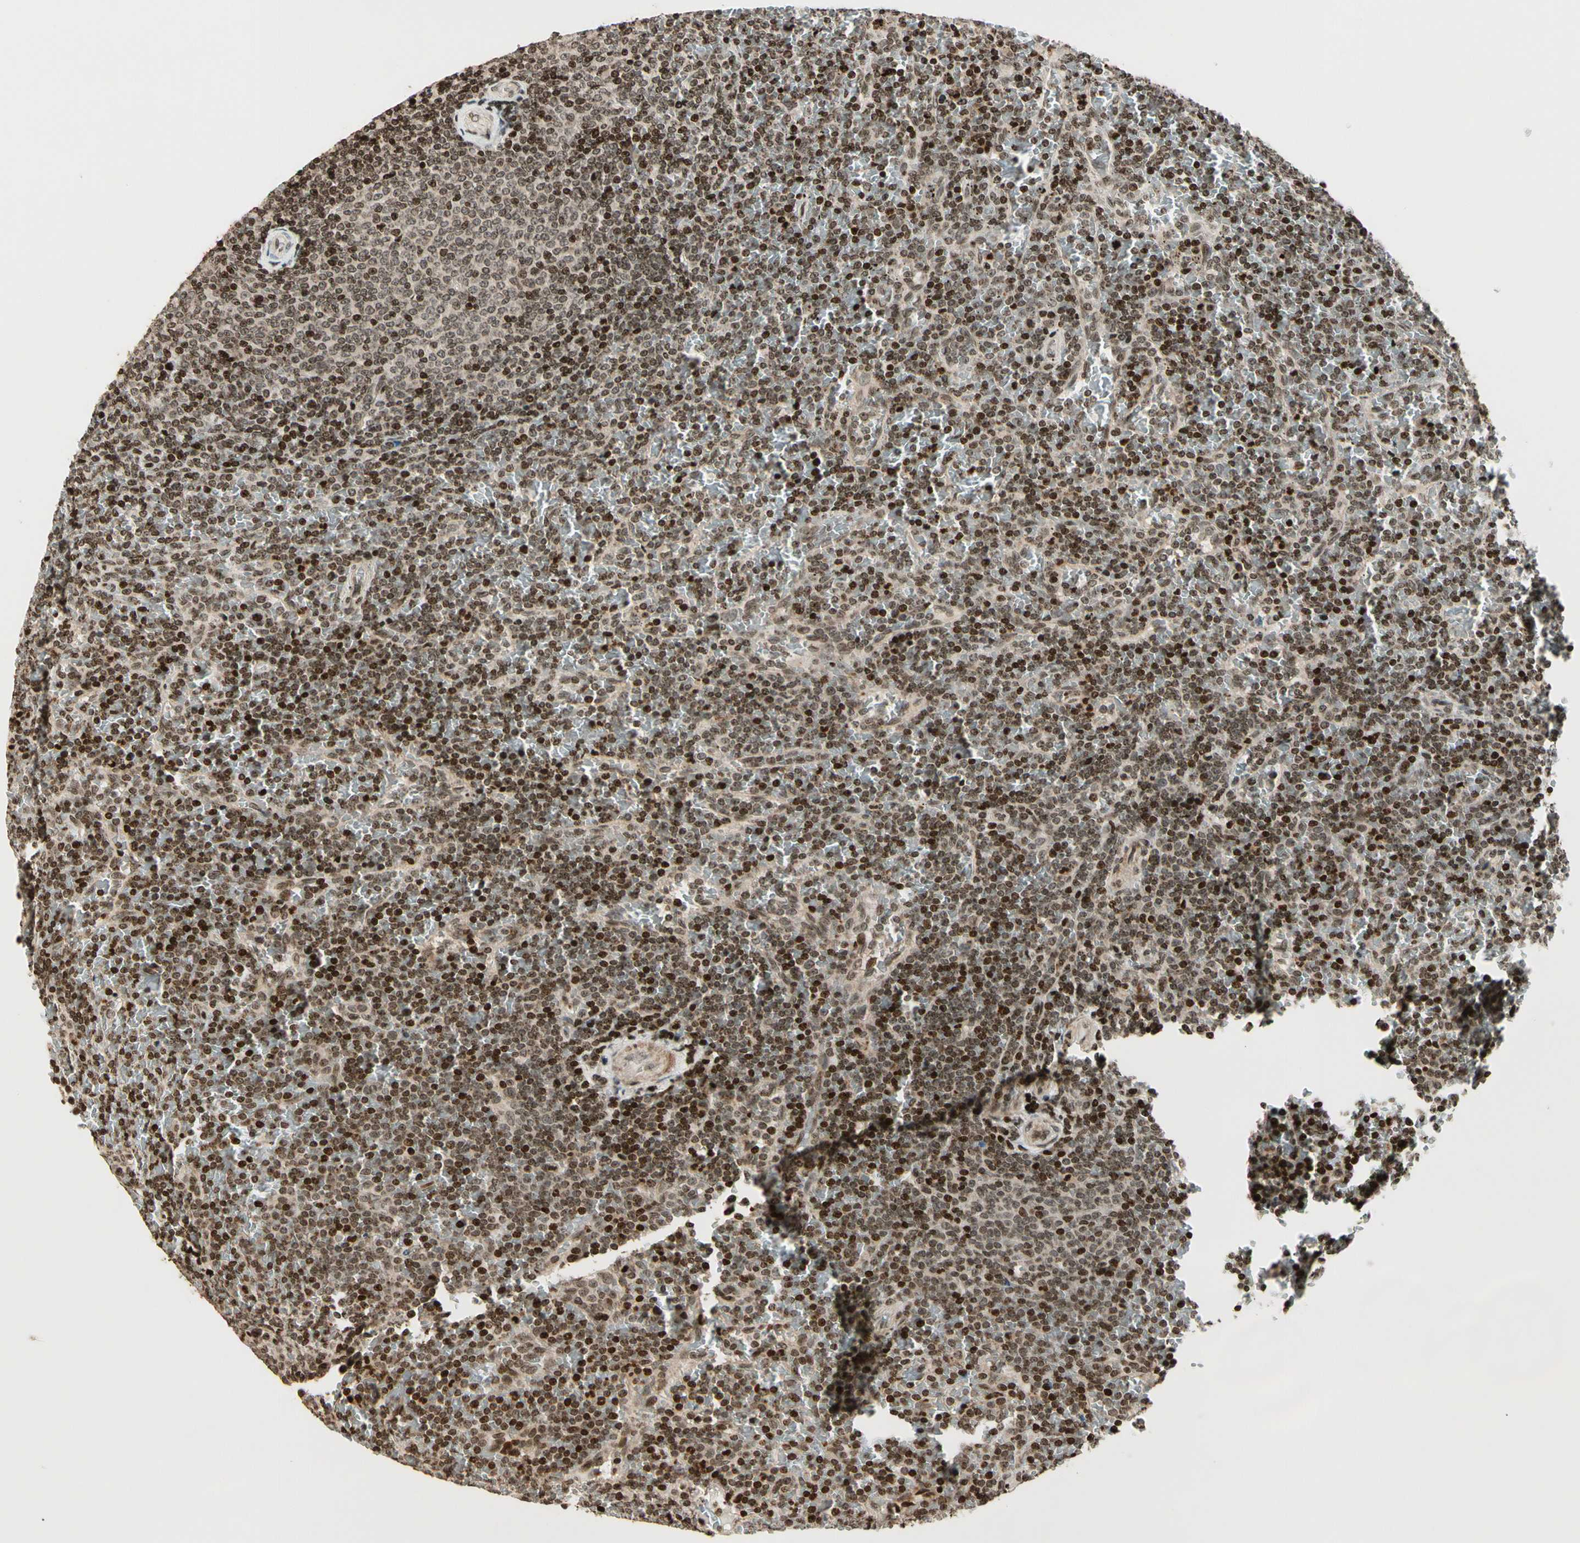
{"staining": {"intensity": "moderate", "quantity": ">75%", "location": "nuclear"}, "tissue": "lymphoma", "cell_type": "Tumor cells", "image_type": "cancer", "snomed": [{"axis": "morphology", "description": "Malignant lymphoma, non-Hodgkin's type, Low grade"}, {"axis": "topography", "description": "Spleen"}], "caption": "Lymphoma stained with a protein marker displays moderate staining in tumor cells.", "gene": "TSHZ3", "patient": {"sex": "female", "age": 77}}